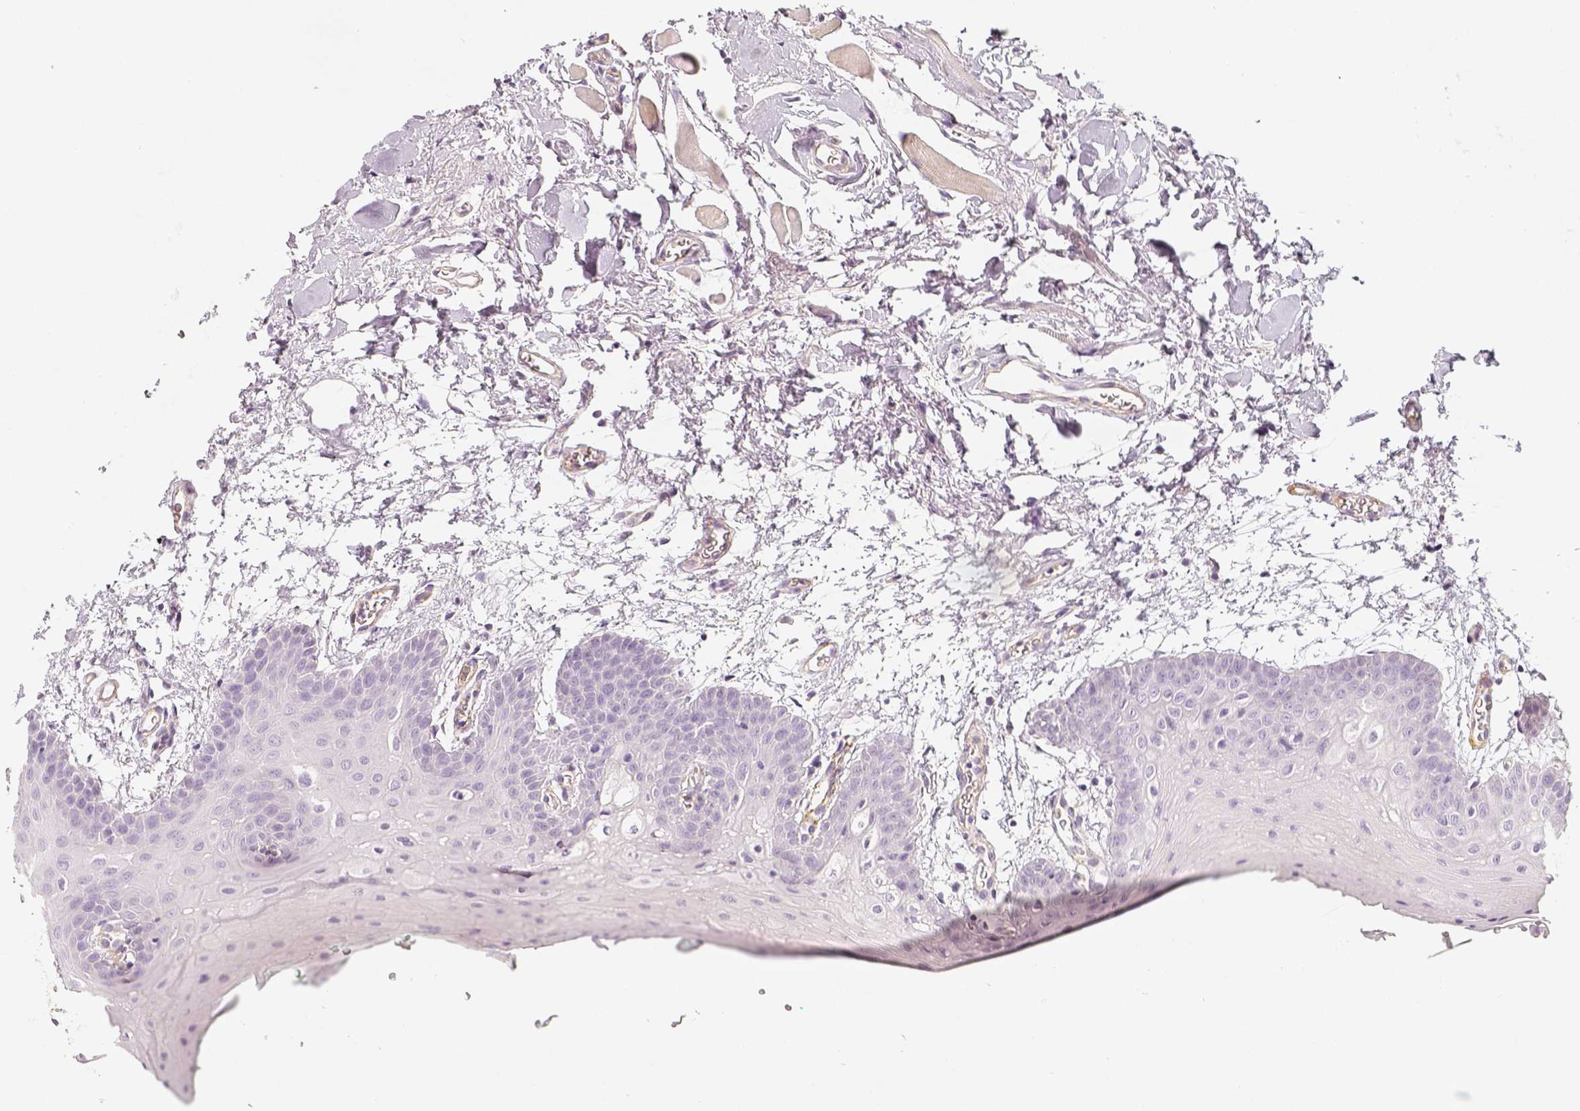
{"staining": {"intensity": "negative", "quantity": "none", "location": "none"}, "tissue": "oral mucosa", "cell_type": "Squamous epithelial cells", "image_type": "normal", "snomed": [{"axis": "morphology", "description": "Normal tissue, NOS"}, {"axis": "morphology", "description": "Squamous cell carcinoma, NOS"}, {"axis": "topography", "description": "Oral tissue"}, {"axis": "topography", "description": "Head-Neck"}], "caption": "Histopathology image shows no protein expression in squamous epithelial cells of normal oral mucosa.", "gene": "THY1", "patient": {"sex": "female", "age": 50}}